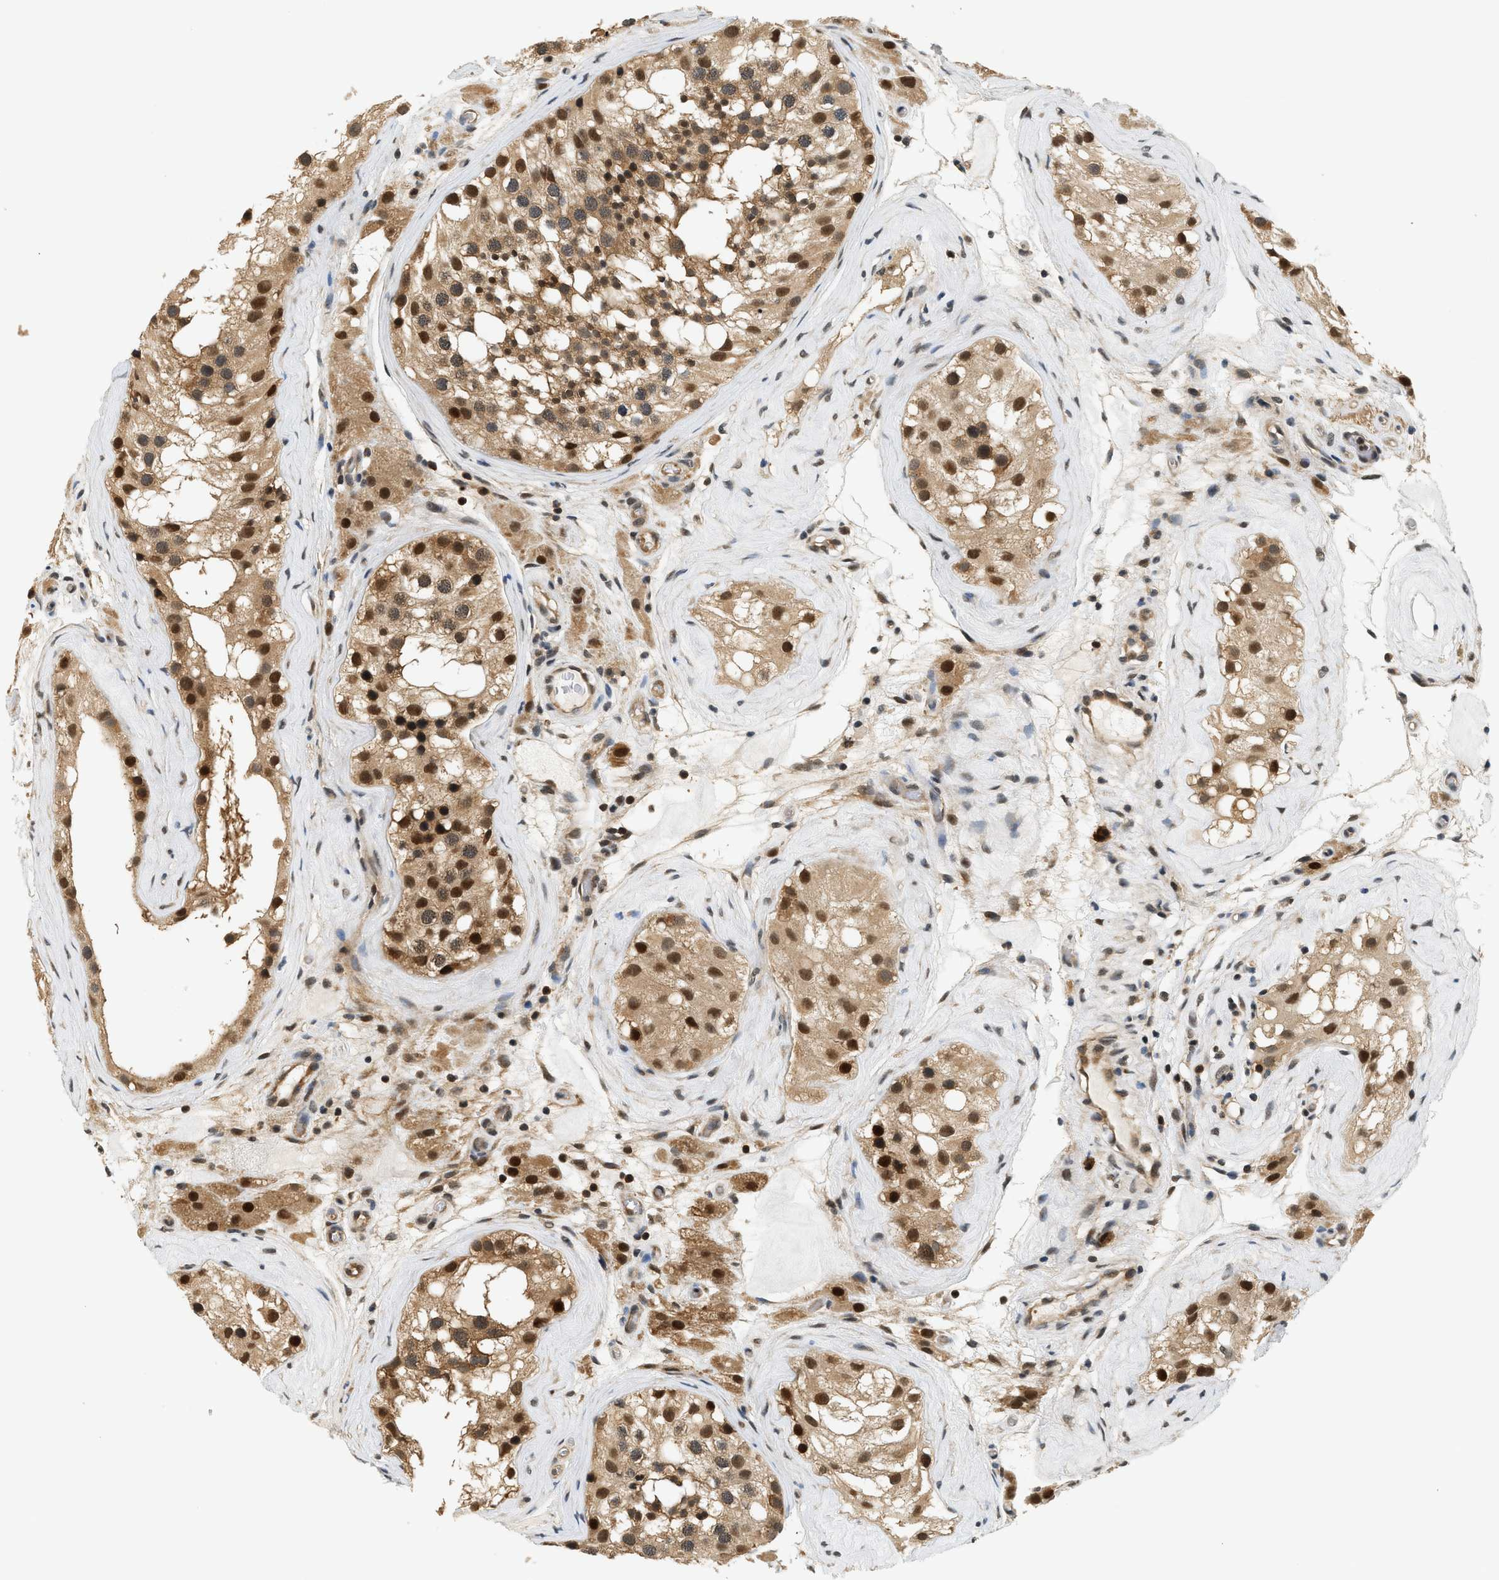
{"staining": {"intensity": "strong", "quantity": ">75%", "location": "cytoplasmic/membranous,nuclear"}, "tissue": "testis", "cell_type": "Cells in seminiferous ducts", "image_type": "normal", "snomed": [{"axis": "morphology", "description": "Normal tissue, NOS"}, {"axis": "morphology", "description": "Seminoma, NOS"}, {"axis": "topography", "description": "Testis"}], "caption": "Immunohistochemistry (IHC) photomicrograph of normal testis: testis stained using immunohistochemistry (IHC) exhibits high levels of strong protein expression localized specifically in the cytoplasmic/membranous,nuclear of cells in seminiferous ducts, appearing as a cytoplasmic/membranous,nuclear brown color.", "gene": "PSMD3", "patient": {"sex": "male", "age": 71}}